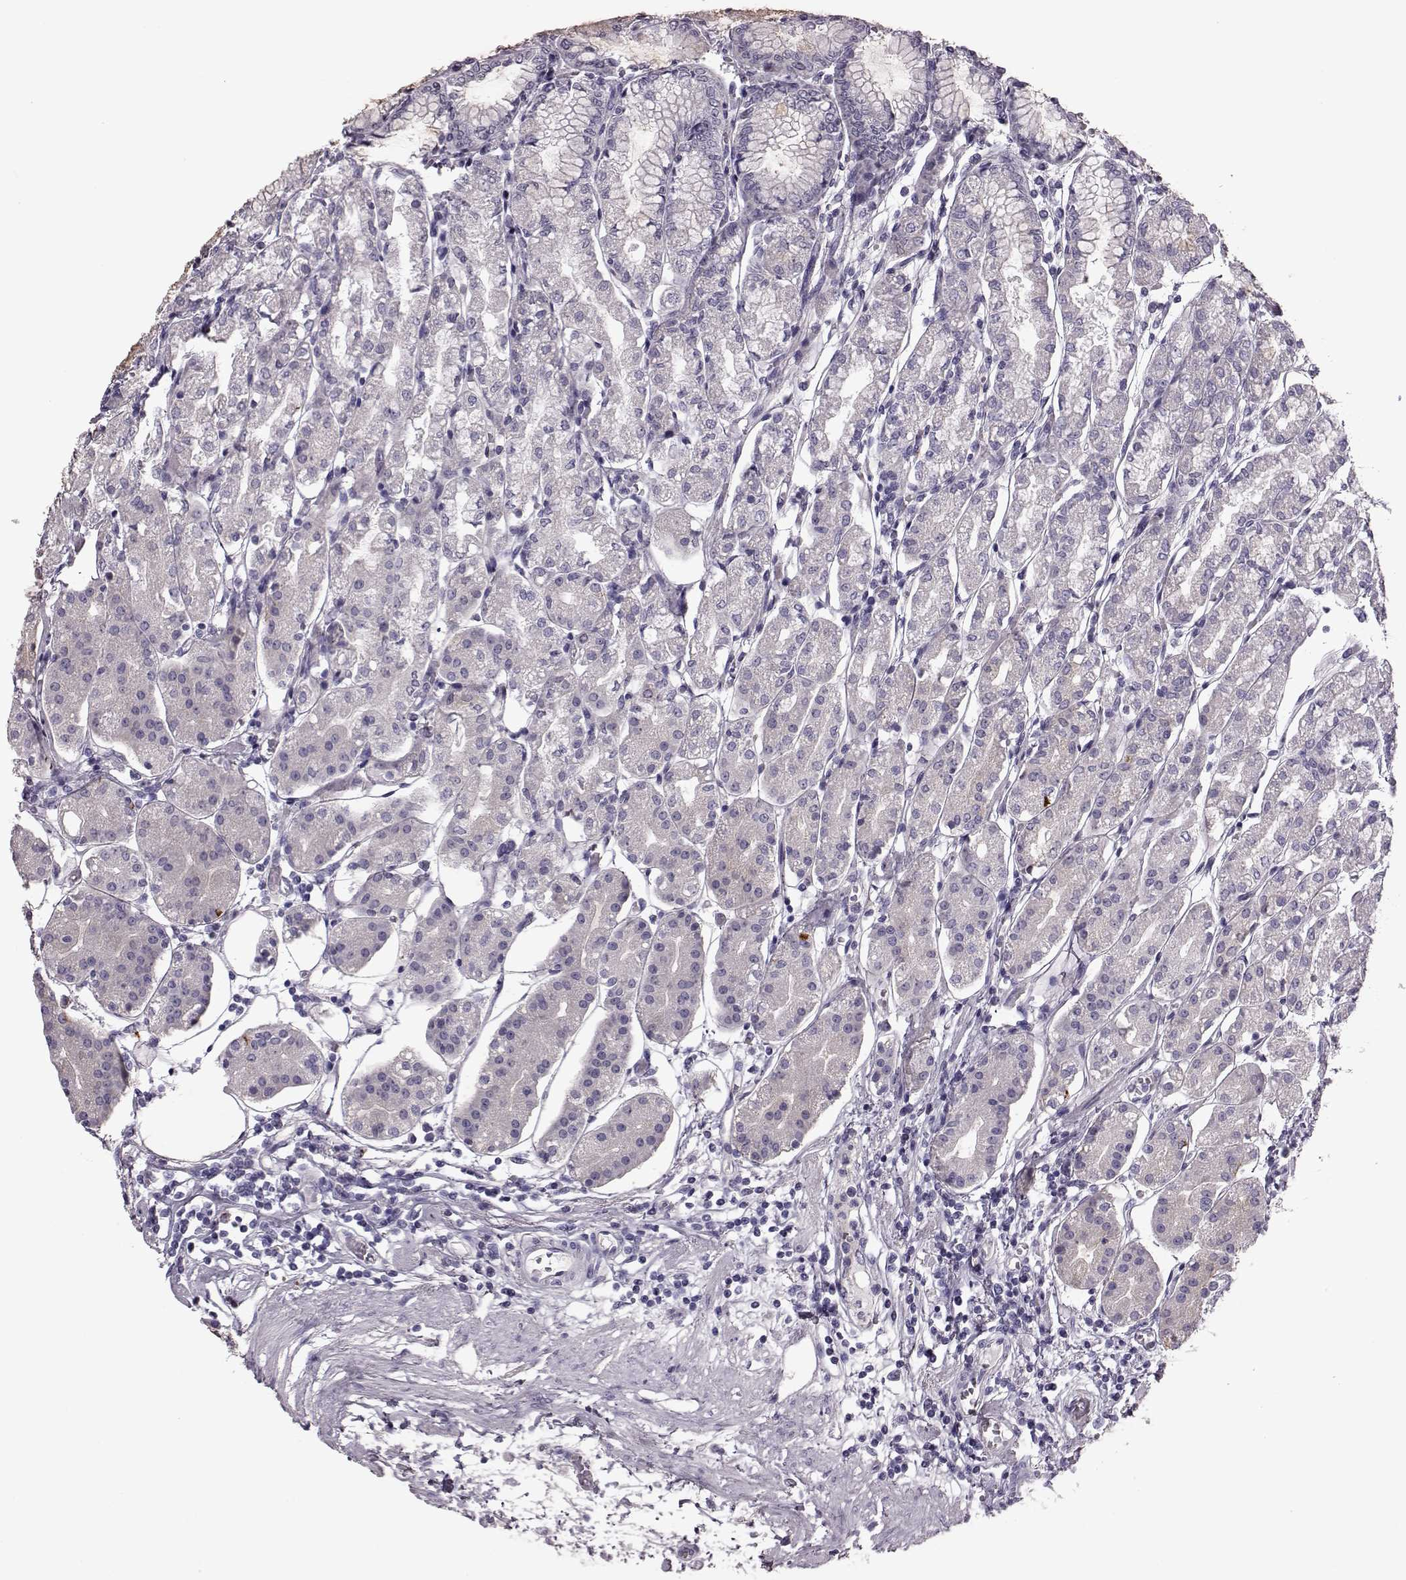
{"staining": {"intensity": "moderate", "quantity": "<25%", "location": "cytoplasmic/membranous"}, "tissue": "stomach", "cell_type": "Glandular cells", "image_type": "normal", "snomed": [{"axis": "morphology", "description": "Normal tissue, NOS"}, {"axis": "topography", "description": "Skeletal muscle"}, {"axis": "topography", "description": "Stomach"}], "caption": "The micrograph reveals staining of benign stomach, revealing moderate cytoplasmic/membranous protein staining (brown color) within glandular cells.", "gene": "SNTG1", "patient": {"sex": "female", "age": 57}}